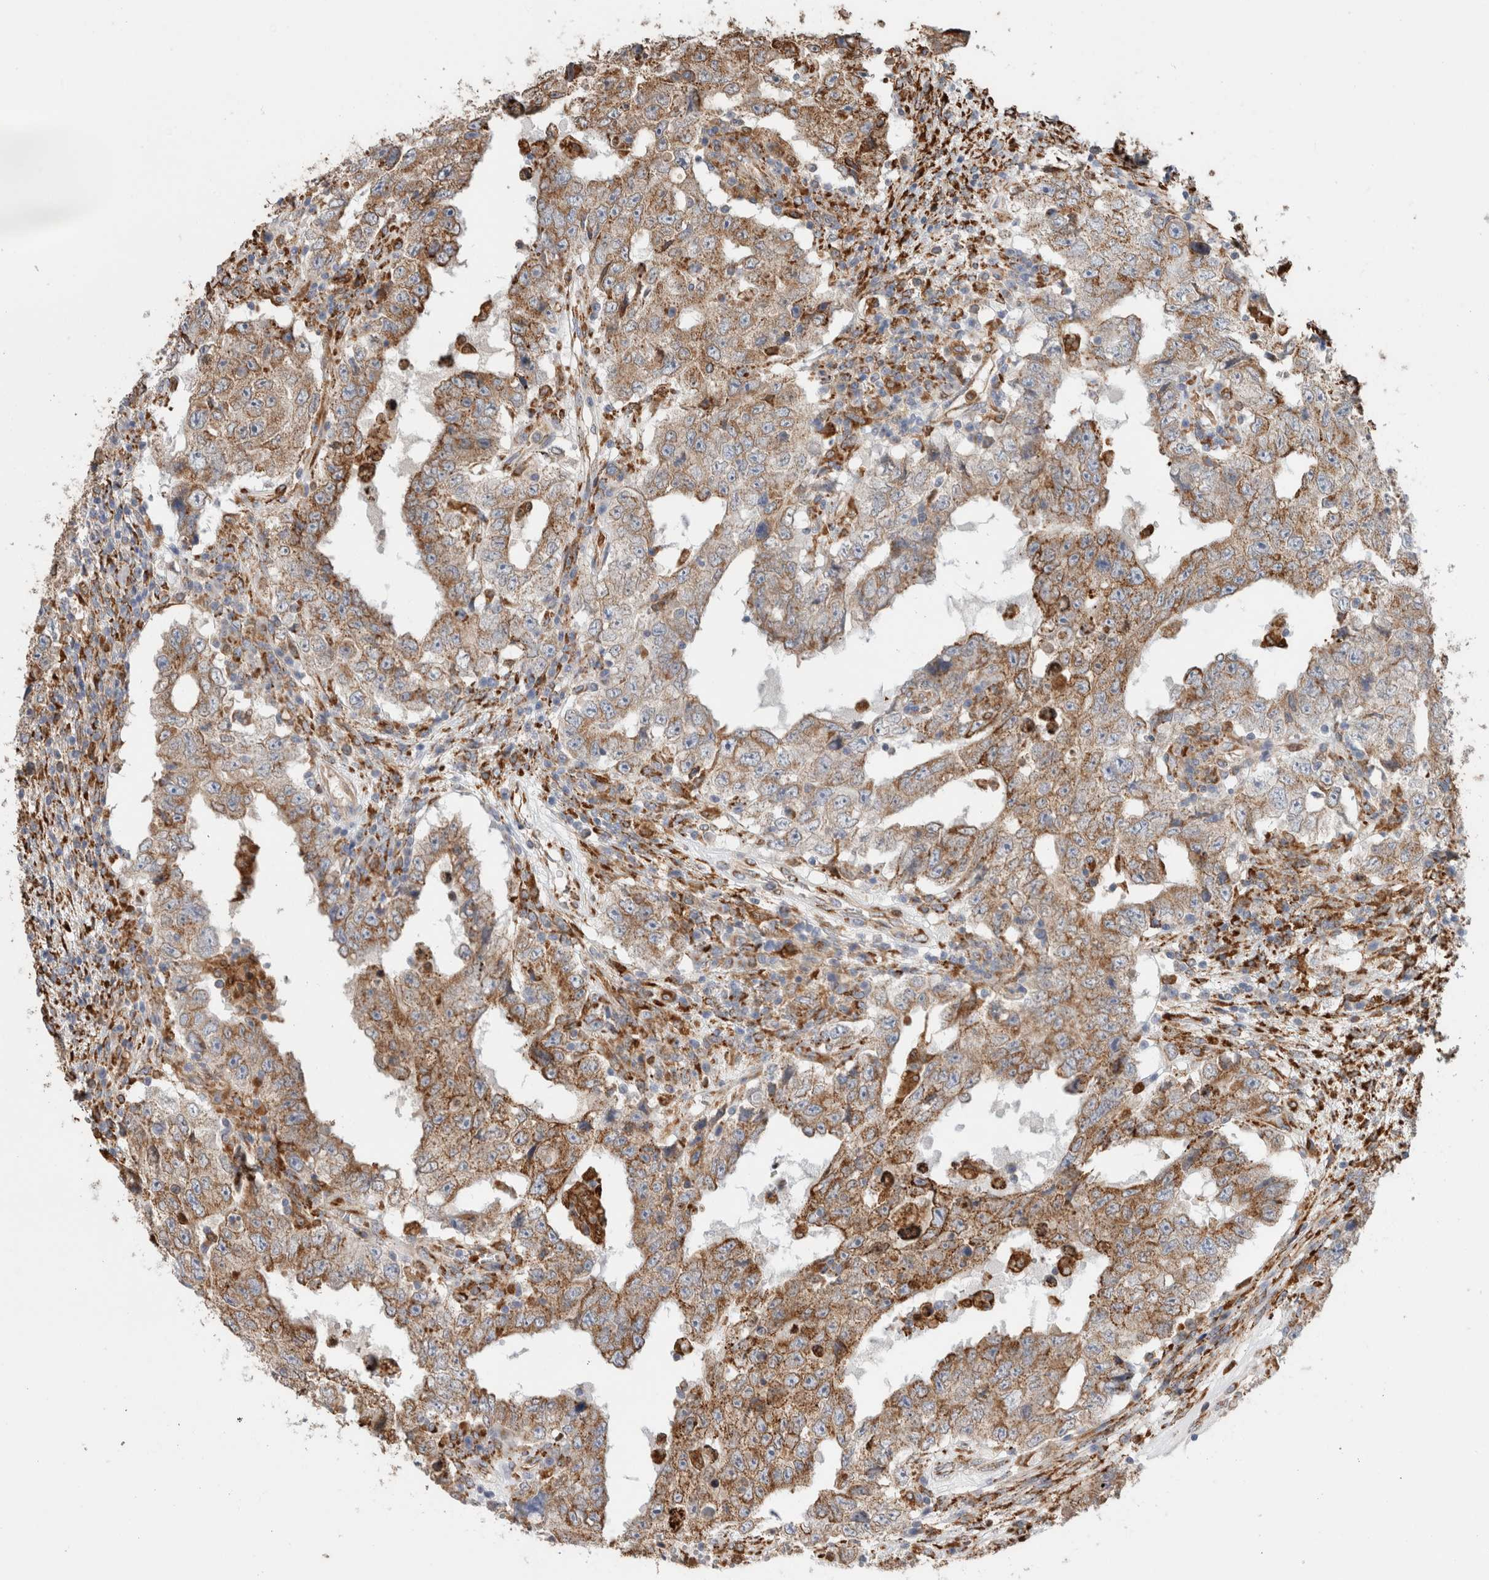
{"staining": {"intensity": "moderate", "quantity": ">75%", "location": "cytoplasmic/membranous"}, "tissue": "testis cancer", "cell_type": "Tumor cells", "image_type": "cancer", "snomed": [{"axis": "morphology", "description": "Carcinoma, Embryonal, NOS"}, {"axis": "topography", "description": "Testis"}], "caption": "Immunohistochemistry (IHC) staining of testis cancer (embryonal carcinoma), which demonstrates medium levels of moderate cytoplasmic/membranous staining in approximately >75% of tumor cells indicating moderate cytoplasmic/membranous protein positivity. The staining was performed using DAB (3,3'-diaminobenzidine) (brown) for protein detection and nuclei were counterstained in hematoxylin (blue).", "gene": "P4HA1", "patient": {"sex": "male", "age": 26}}